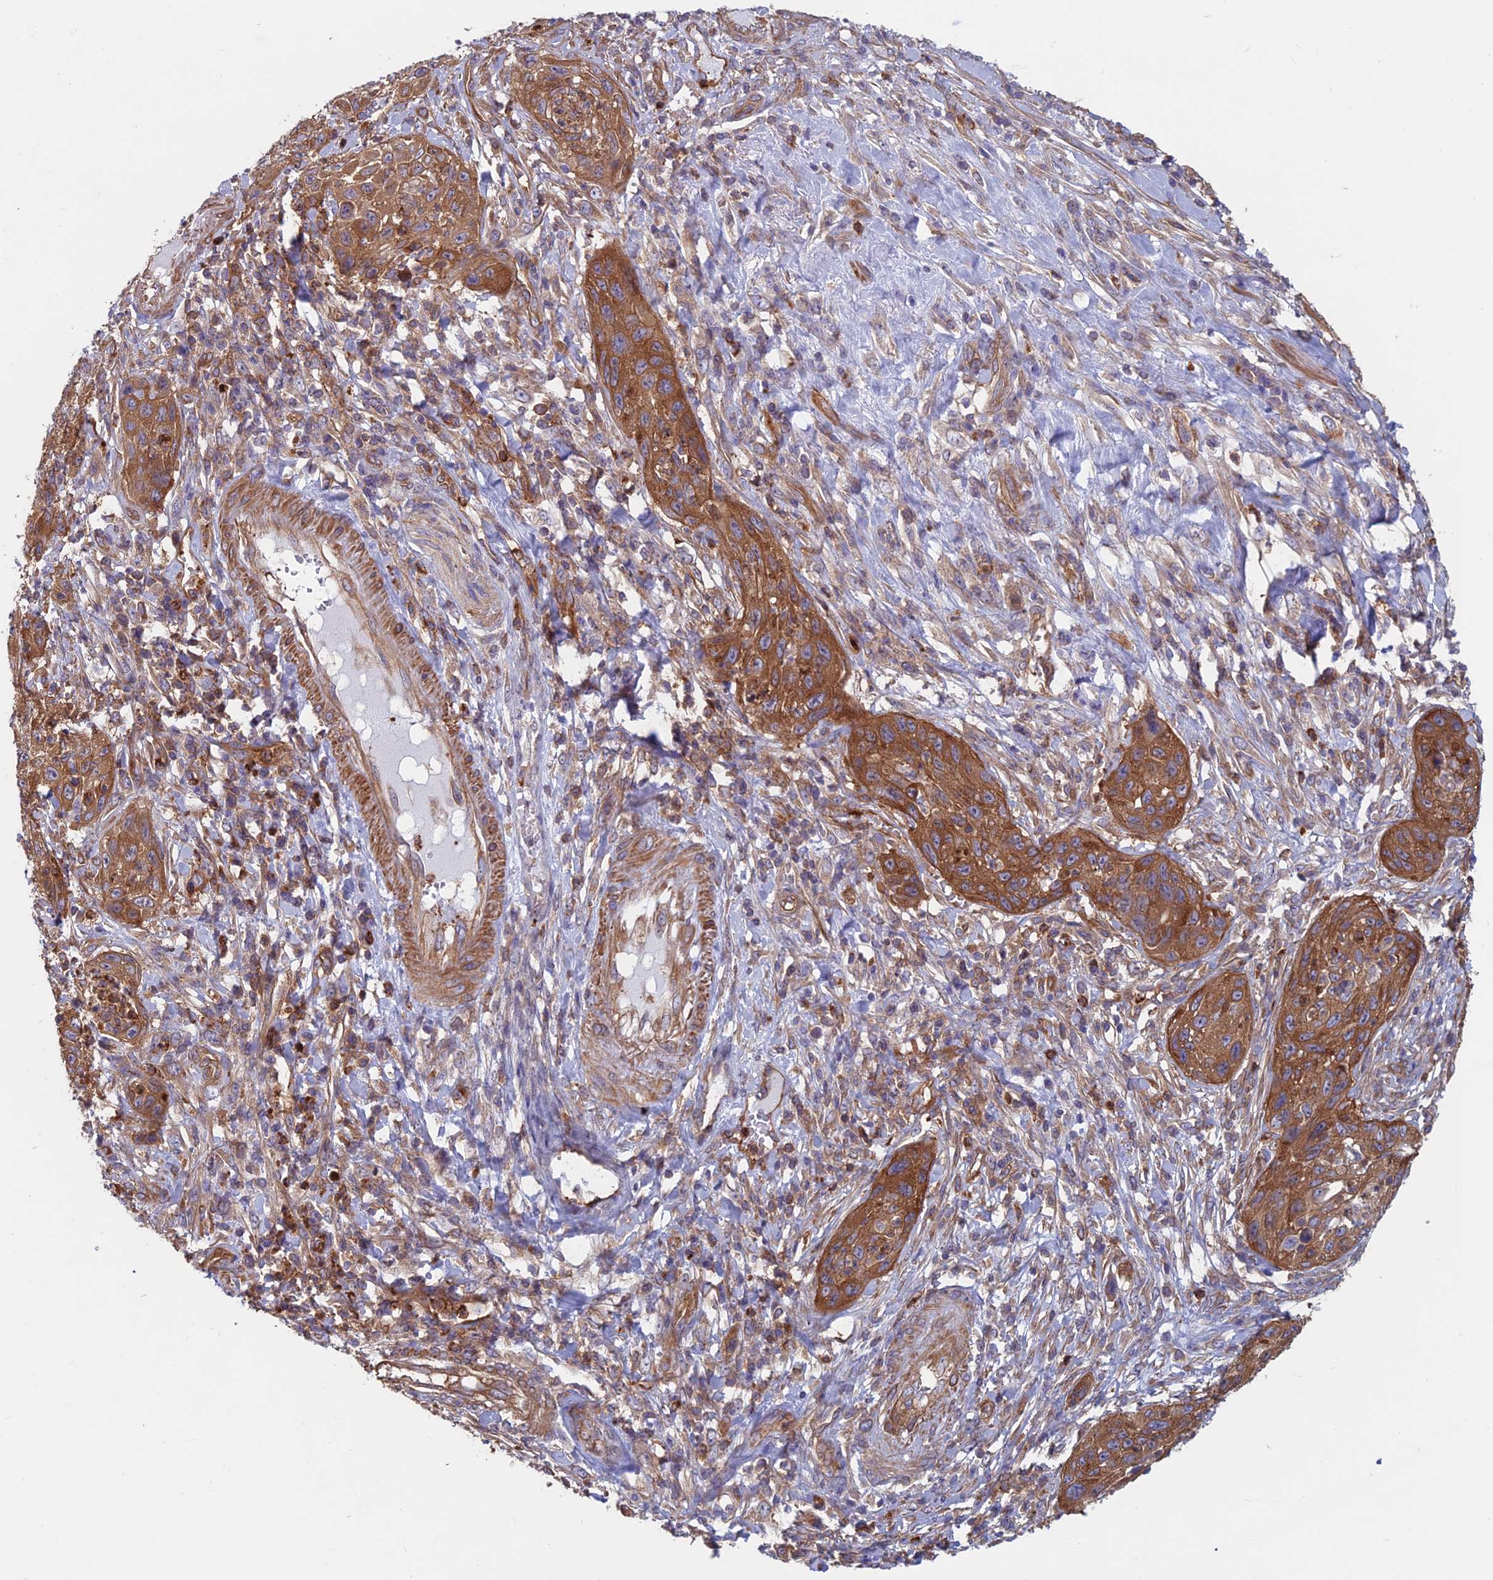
{"staining": {"intensity": "strong", "quantity": ">75%", "location": "cytoplasmic/membranous"}, "tissue": "cervical cancer", "cell_type": "Tumor cells", "image_type": "cancer", "snomed": [{"axis": "morphology", "description": "Squamous cell carcinoma, NOS"}, {"axis": "topography", "description": "Cervix"}], "caption": "Cervical squamous cell carcinoma tissue shows strong cytoplasmic/membranous expression in approximately >75% of tumor cells", "gene": "DNM1L", "patient": {"sex": "female", "age": 42}}